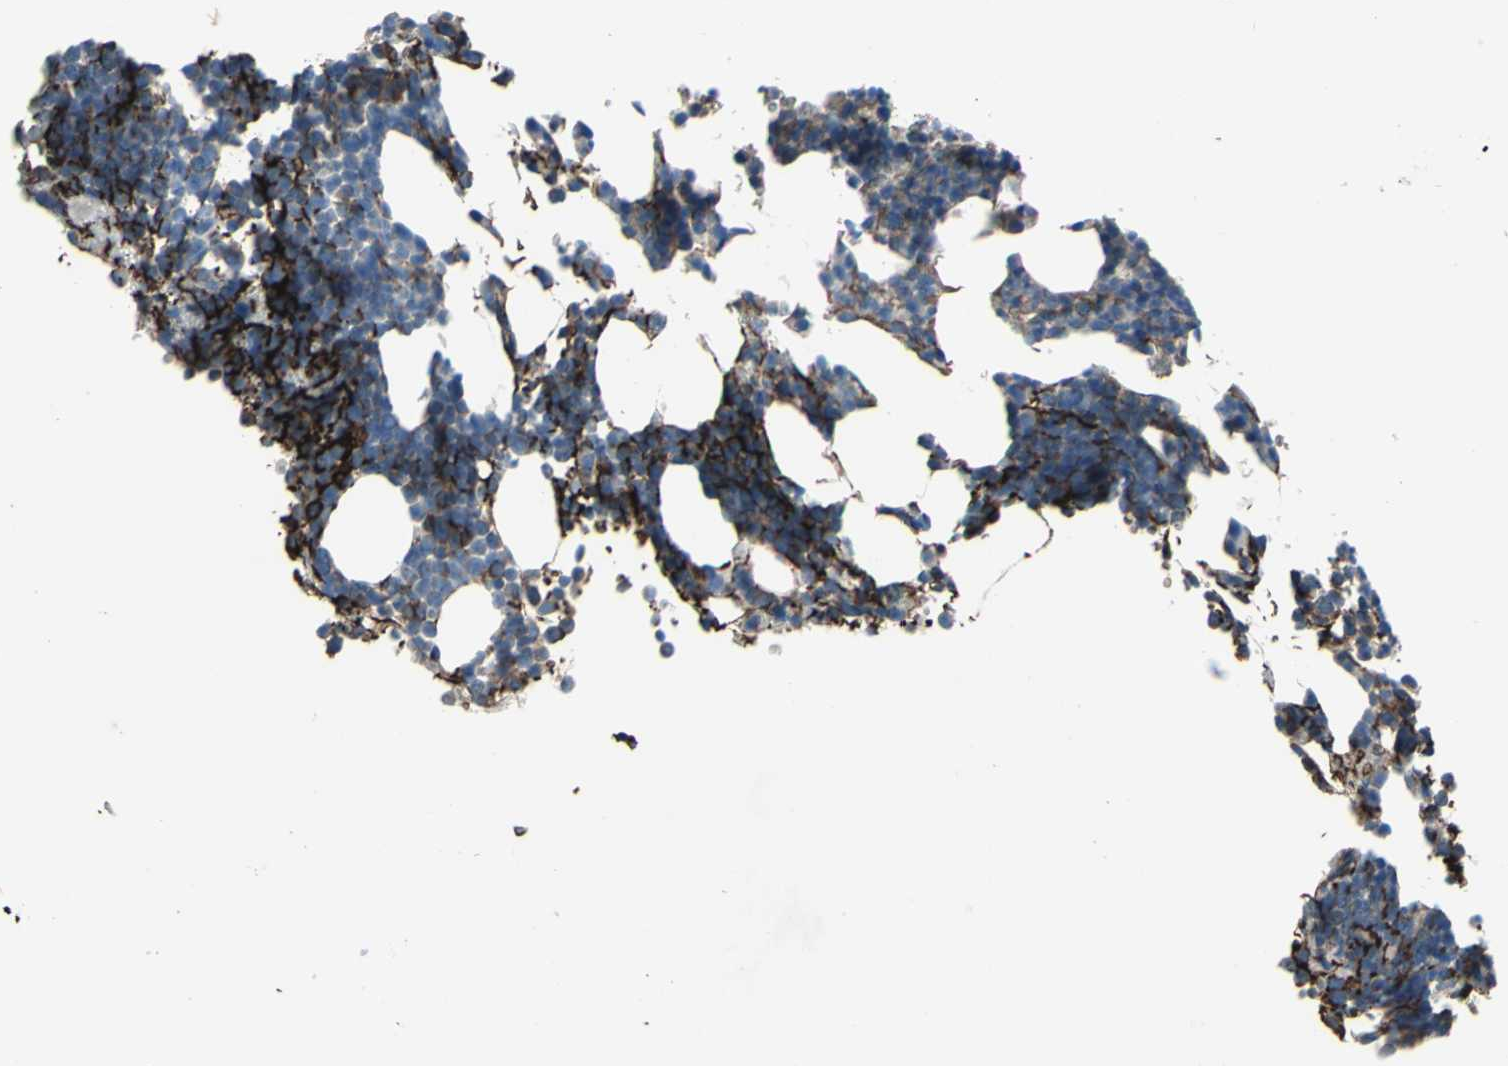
{"staining": {"intensity": "weak", "quantity": "25%-75%", "location": "cytoplasmic/membranous"}, "tissue": "bone marrow", "cell_type": "Hematopoietic cells", "image_type": "normal", "snomed": [{"axis": "morphology", "description": "Normal tissue, NOS"}, {"axis": "topography", "description": "Bone marrow"}], "caption": "Bone marrow stained with a brown dye demonstrates weak cytoplasmic/membranous positive positivity in about 25%-75% of hematopoietic cells.", "gene": "EMC7", "patient": {"sex": "female", "age": 68}}